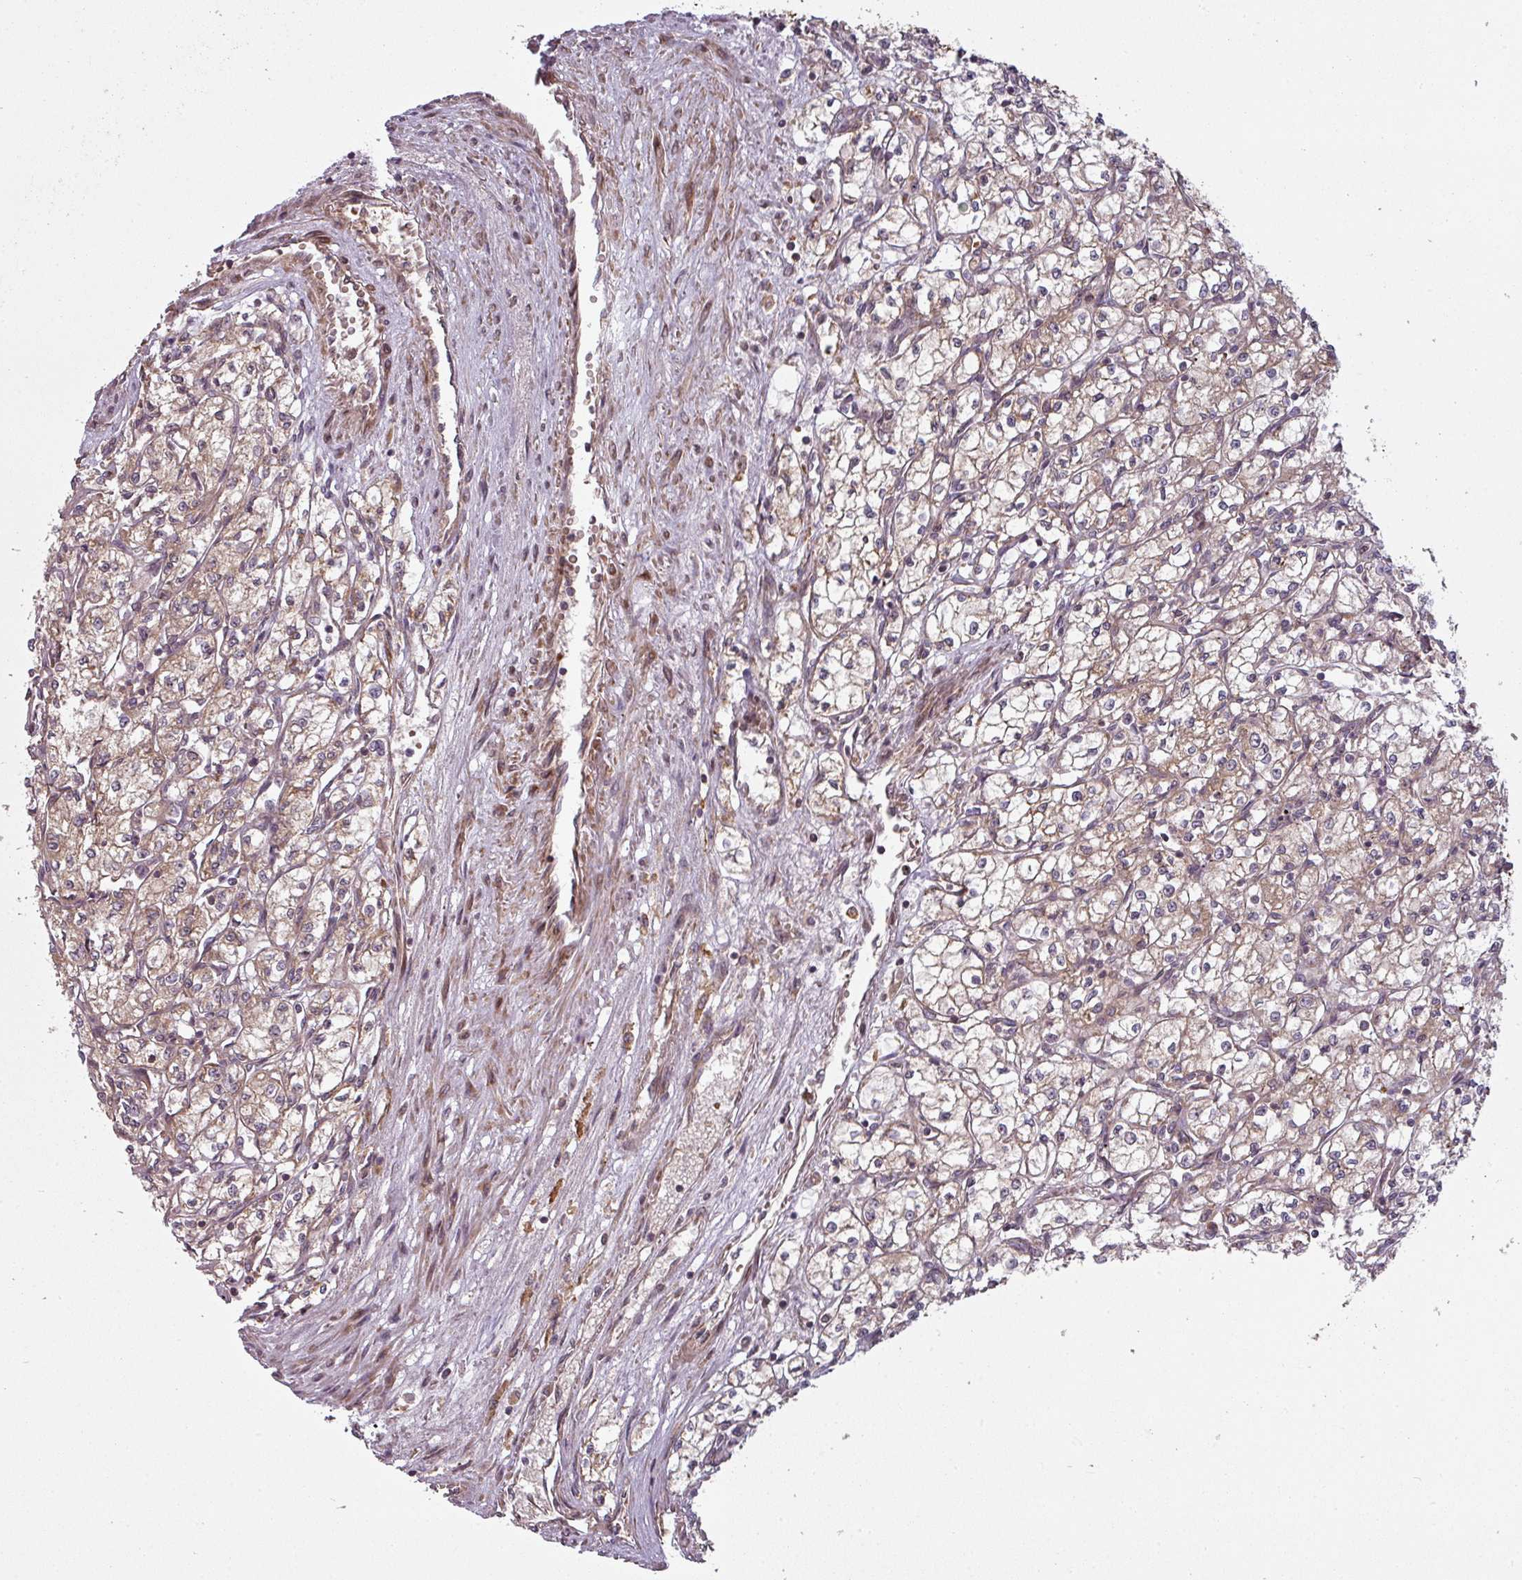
{"staining": {"intensity": "weak", "quantity": "25%-75%", "location": "cytoplasmic/membranous"}, "tissue": "renal cancer", "cell_type": "Tumor cells", "image_type": "cancer", "snomed": [{"axis": "morphology", "description": "Adenocarcinoma, NOS"}, {"axis": "topography", "description": "Kidney"}], "caption": "Adenocarcinoma (renal) stained for a protein (brown) exhibits weak cytoplasmic/membranous positive staining in about 25%-75% of tumor cells.", "gene": "SNRNP25", "patient": {"sex": "male", "age": 59}}